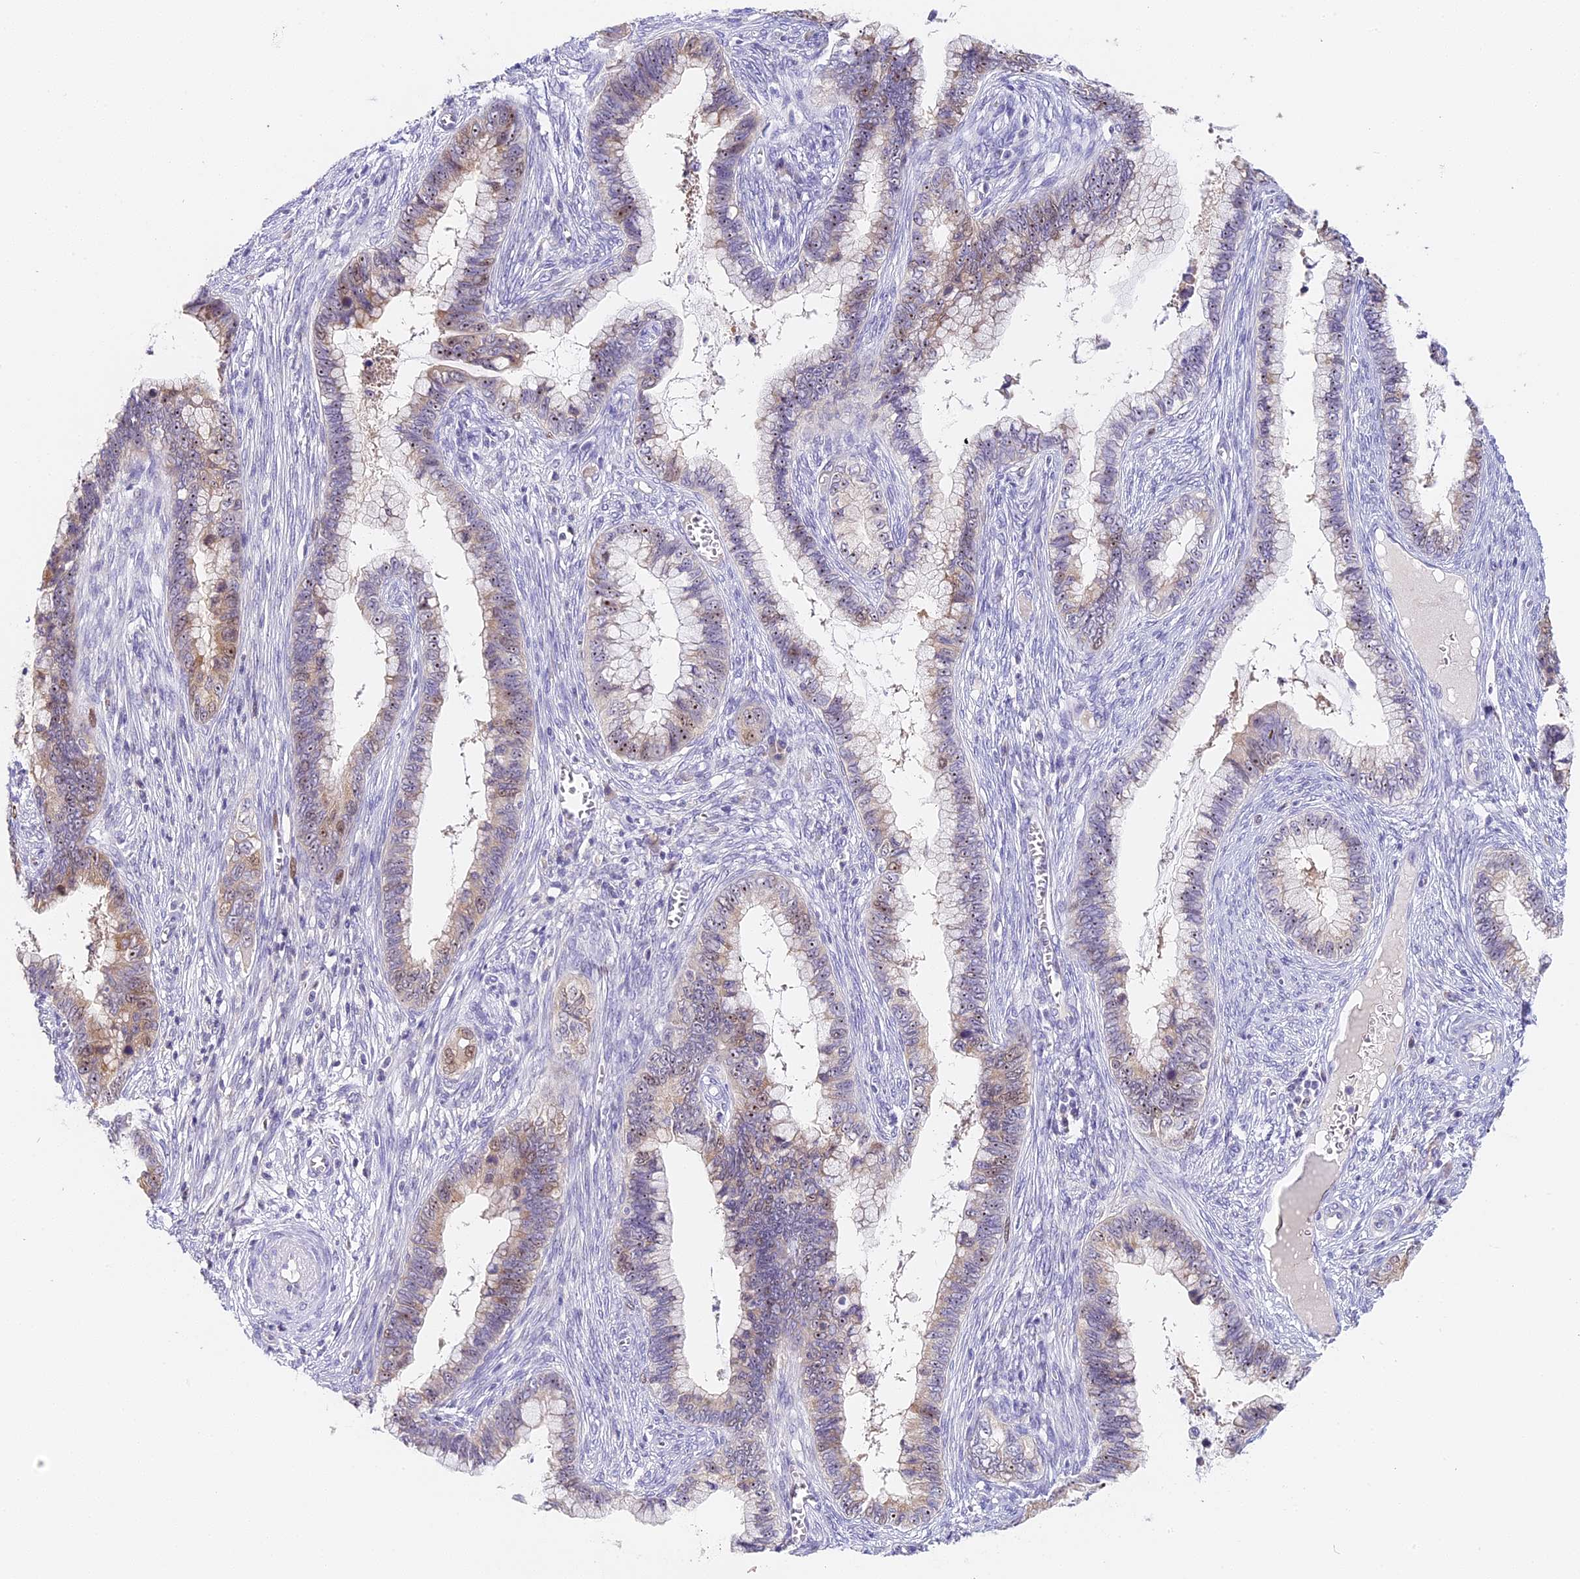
{"staining": {"intensity": "moderate", "quantity": "25%-75%", "location": "nuclear"}, "tissue": "cervical cancer", "cell_type": "Tumor cells", "image_type": "cancer", "snomed": [{"axis": "morphology", "description": "Adenocarcinoma, NOS"}, {"axis": "topography", "description": "Cervix"}], "caption": "Immunohistochemistry (IHC) of human cervical cancer reveals medium levels of moderate nuclear expression in about 25%-75% of tumor cells.", "gene": "RAD51", "patient": {"sex": "female", "age": 44}}